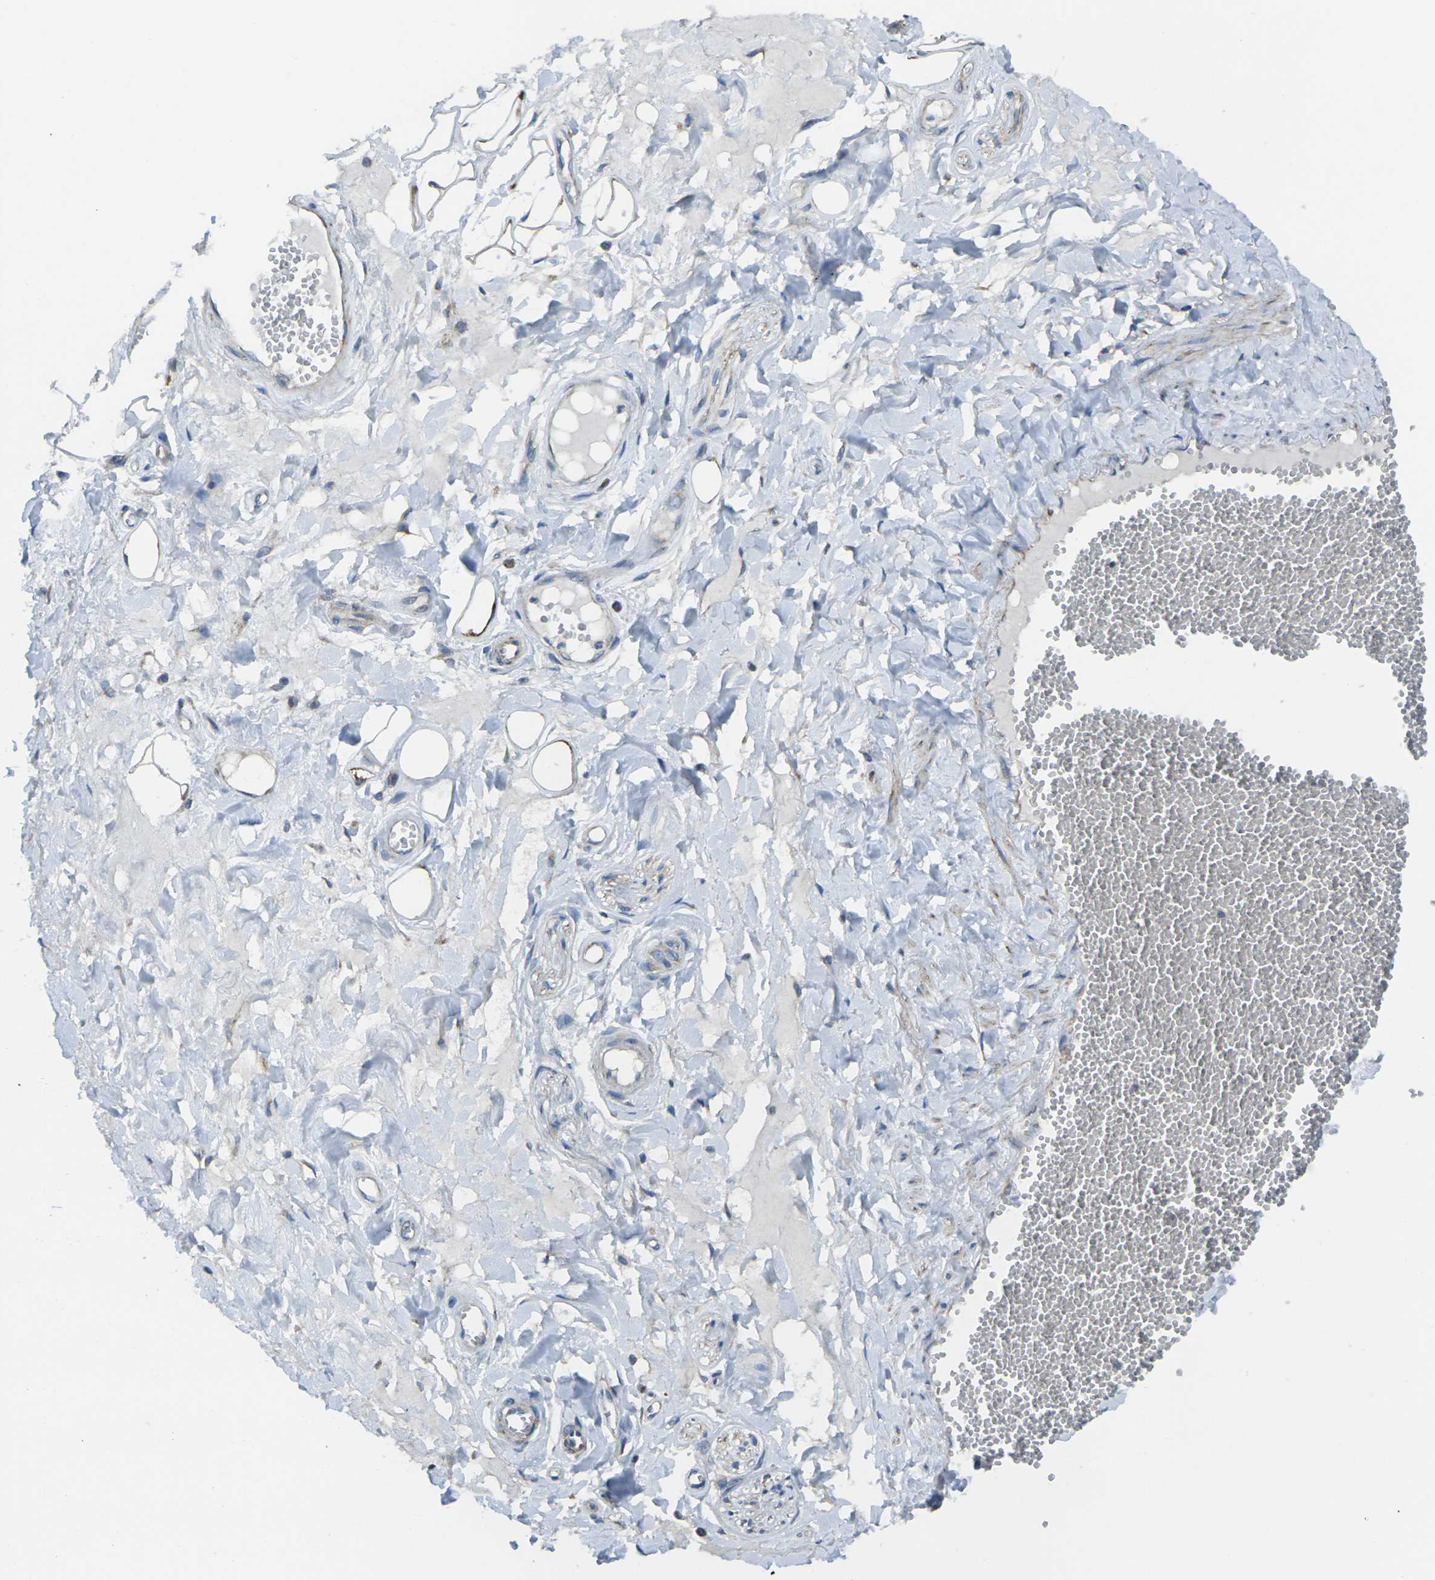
{"staining": {"intensity": "weak", "quantity": ">75%", "location": "cytoplasmic/membranous"}, "tissue": "adipose tissue", "cell_type": "Adipocytes", "image_type": "normal", "snomed": [{"axis": "morphology", "description": "Normal tissue, NOS"}, {"axis": "morphology", "description": "Inflammation, NOS"}, {"axis": "topography", "description": "Salivary gland"}, {"axis": "topography", "description": "Peripheral nerve tissue"}], "caption": "Weak cytoplasmic/membranous positivity for a protein is seen in approximately >75% of adipocytes of normal adipose tissue using IHC.", "gene": "TMEM120B", "patient": {"sex": "female", "age": 75}}